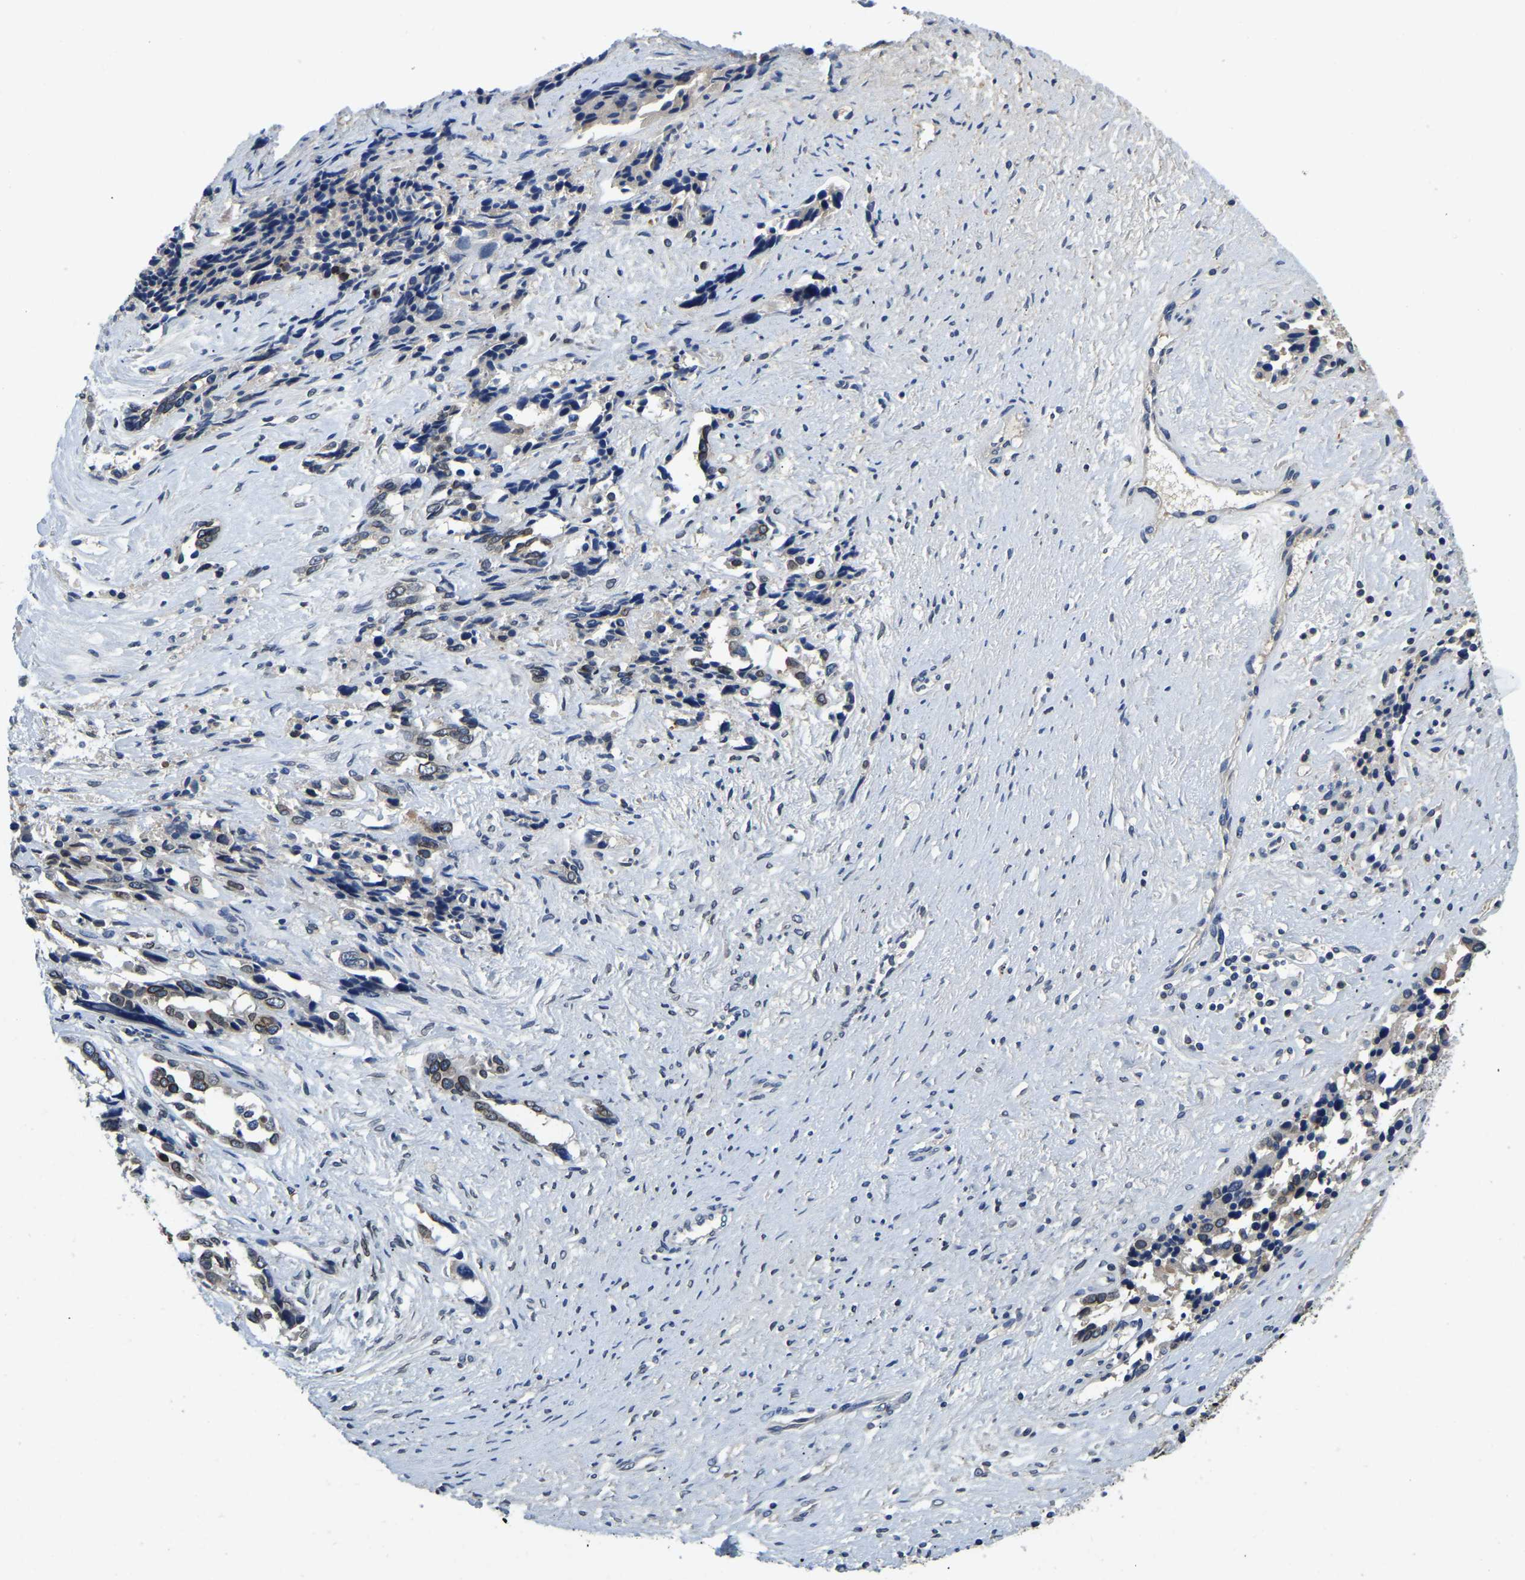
{"staining": {"intensity": "moderate", "quantity": ">75%", "location": "cytoplasmic/membranous,nuclear"}, "tissue": "ovarian cancer", "cell_type": "Tumor cells", "image_type": "cancer", "snomed": [{"axis": "morphology", "description": "Cystadenocarcinoma, serous, NOS"}, {"axis": "topography", "description": "Ovary"}], "caption": "A brown stain shows moderate cytoplasmic/membranous and nuclear expression of a protein in ovarian cancer tumor cells.", "gene": "RANBP2", "patient": {"sex": "female", "age": 44}}